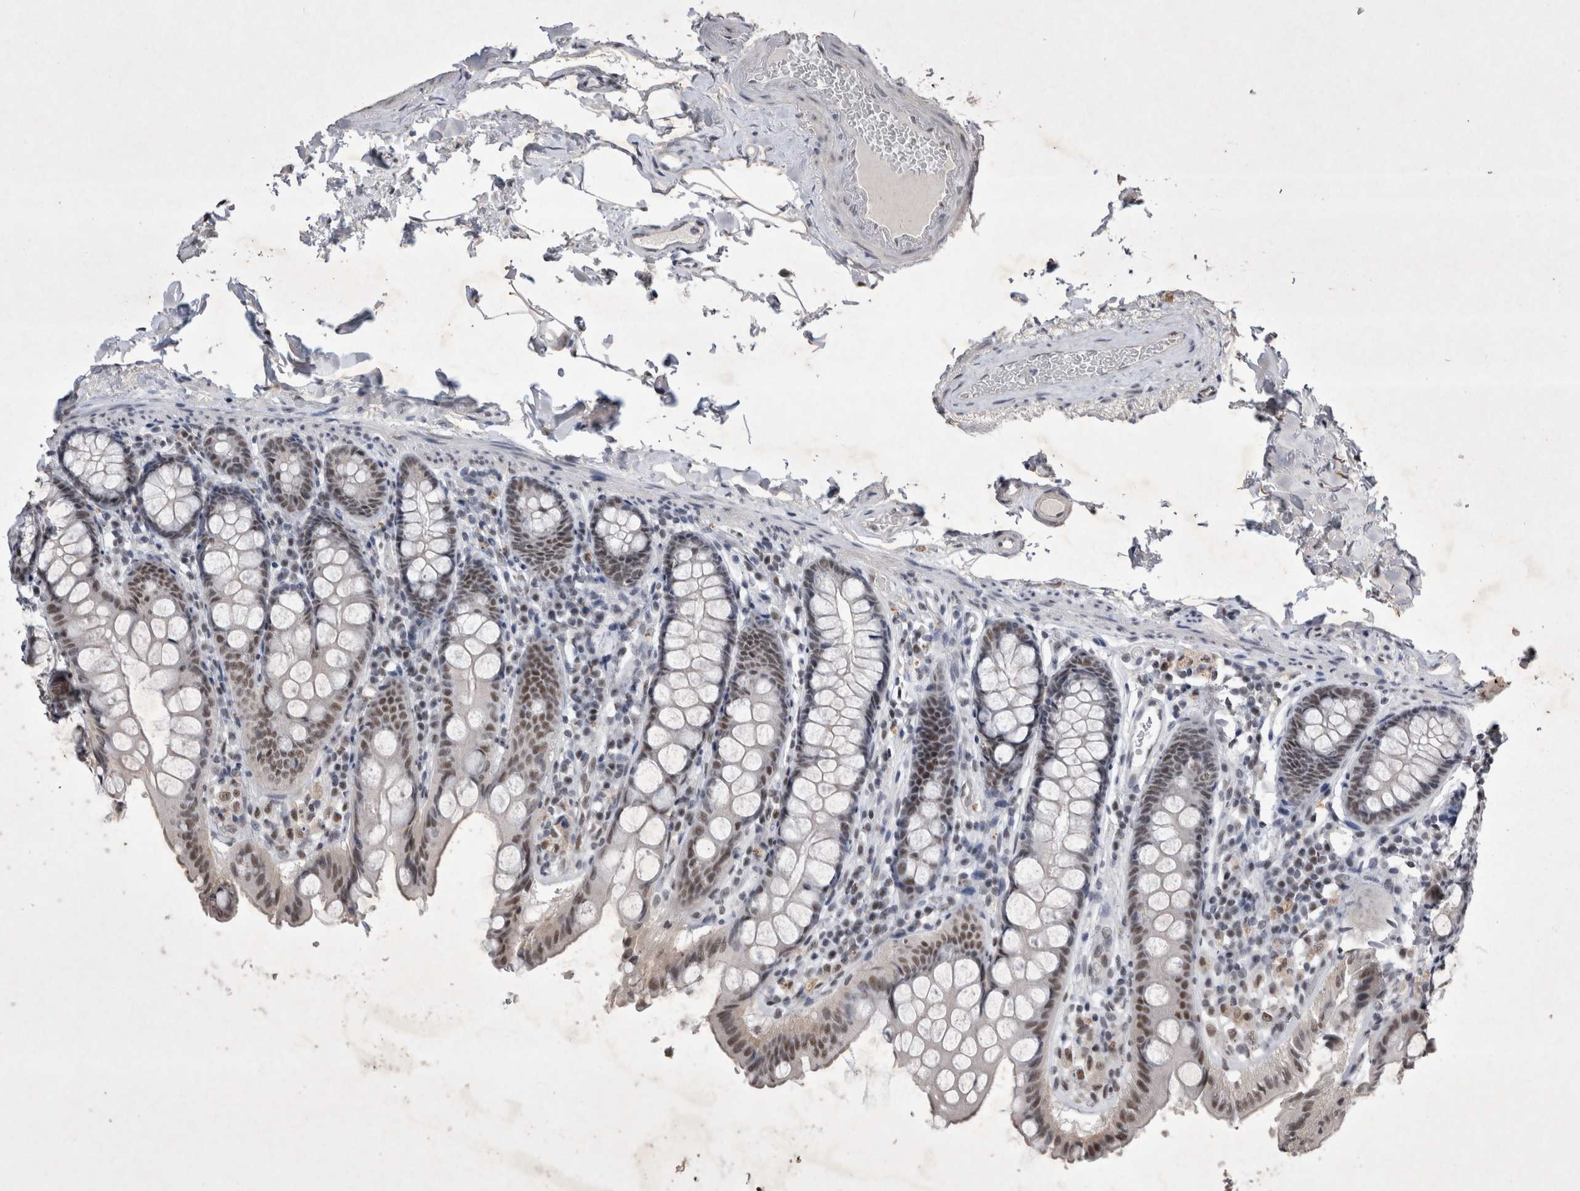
{"staining": {"intensity": "weak", "quantity": ">75%", "location": "nuclear"}, "tissue": "colon", "cell_type": "Endothelial cells", "image_type": "normal", "snomed": [{"axis": "morphology", "description": "Normal tissue, NOS"}, {"axis": "topography", "description": "Colon"}, {"axis": "topography", "description": "Peripheral nerve tissue"}], "caption": "Weak nuclear expression is present in about >75% of endothelial cells in unremarkable colon. Nuclei are stained in blue.", "gene": "RBM6", "patient": {"sex": "female", "age": 61}}